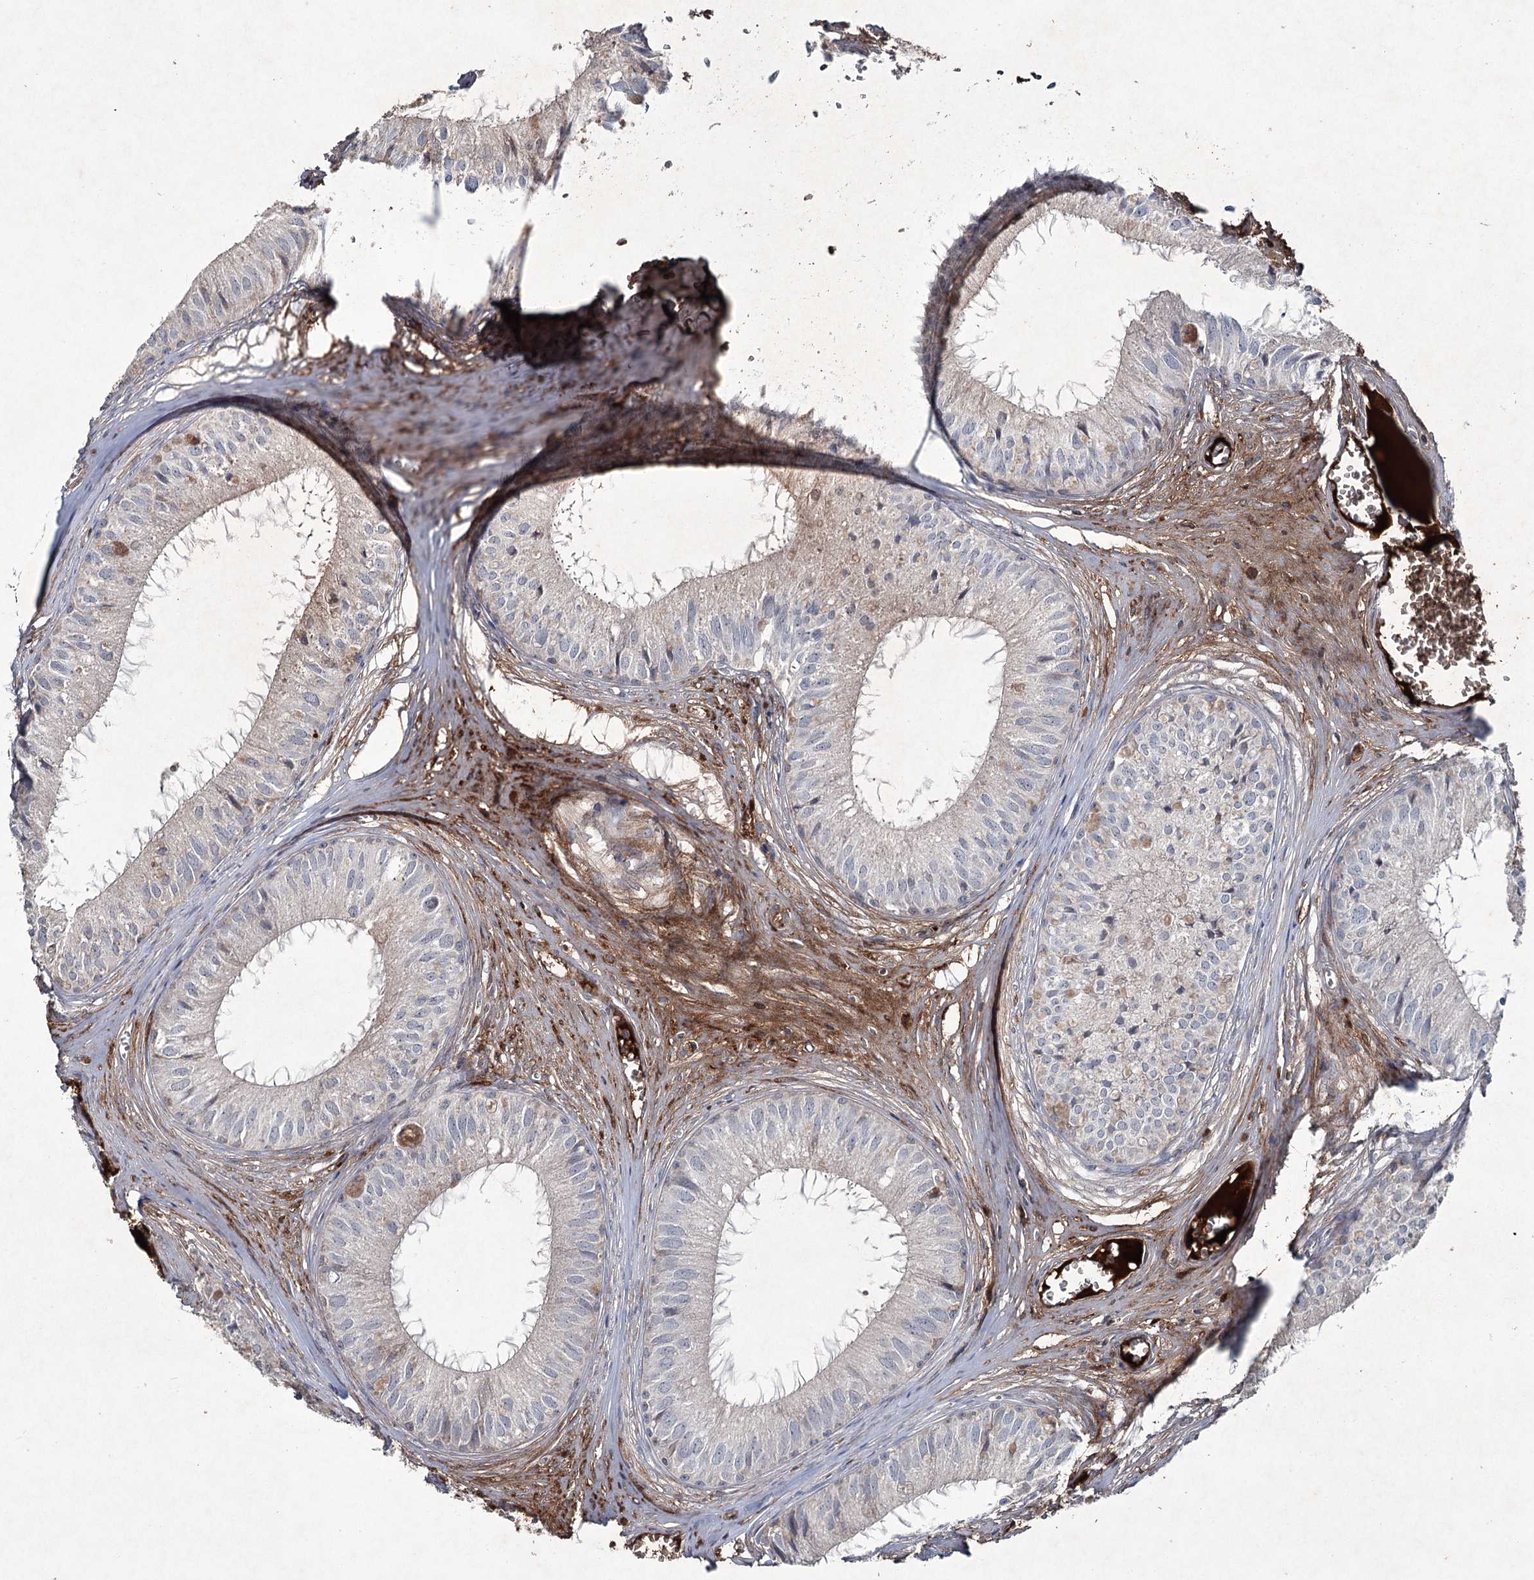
{"staining": {"intensity": "negative", "quantity": "none", "location": "none"}, "tissue": "epididymis", "cell_type": "Glandular cells", "image_type": "normal", "snomed": [{"axis": "morphology", "description": "Normal tissue, NOS"}, {"axis": "topography", "description": "Epididymis"}], "caption": "The image reveals no staining of glandular cells in unremarkable epididymis.", "gene": "PGLYRP2", "patient": {"sex": "male", "age": 36}}